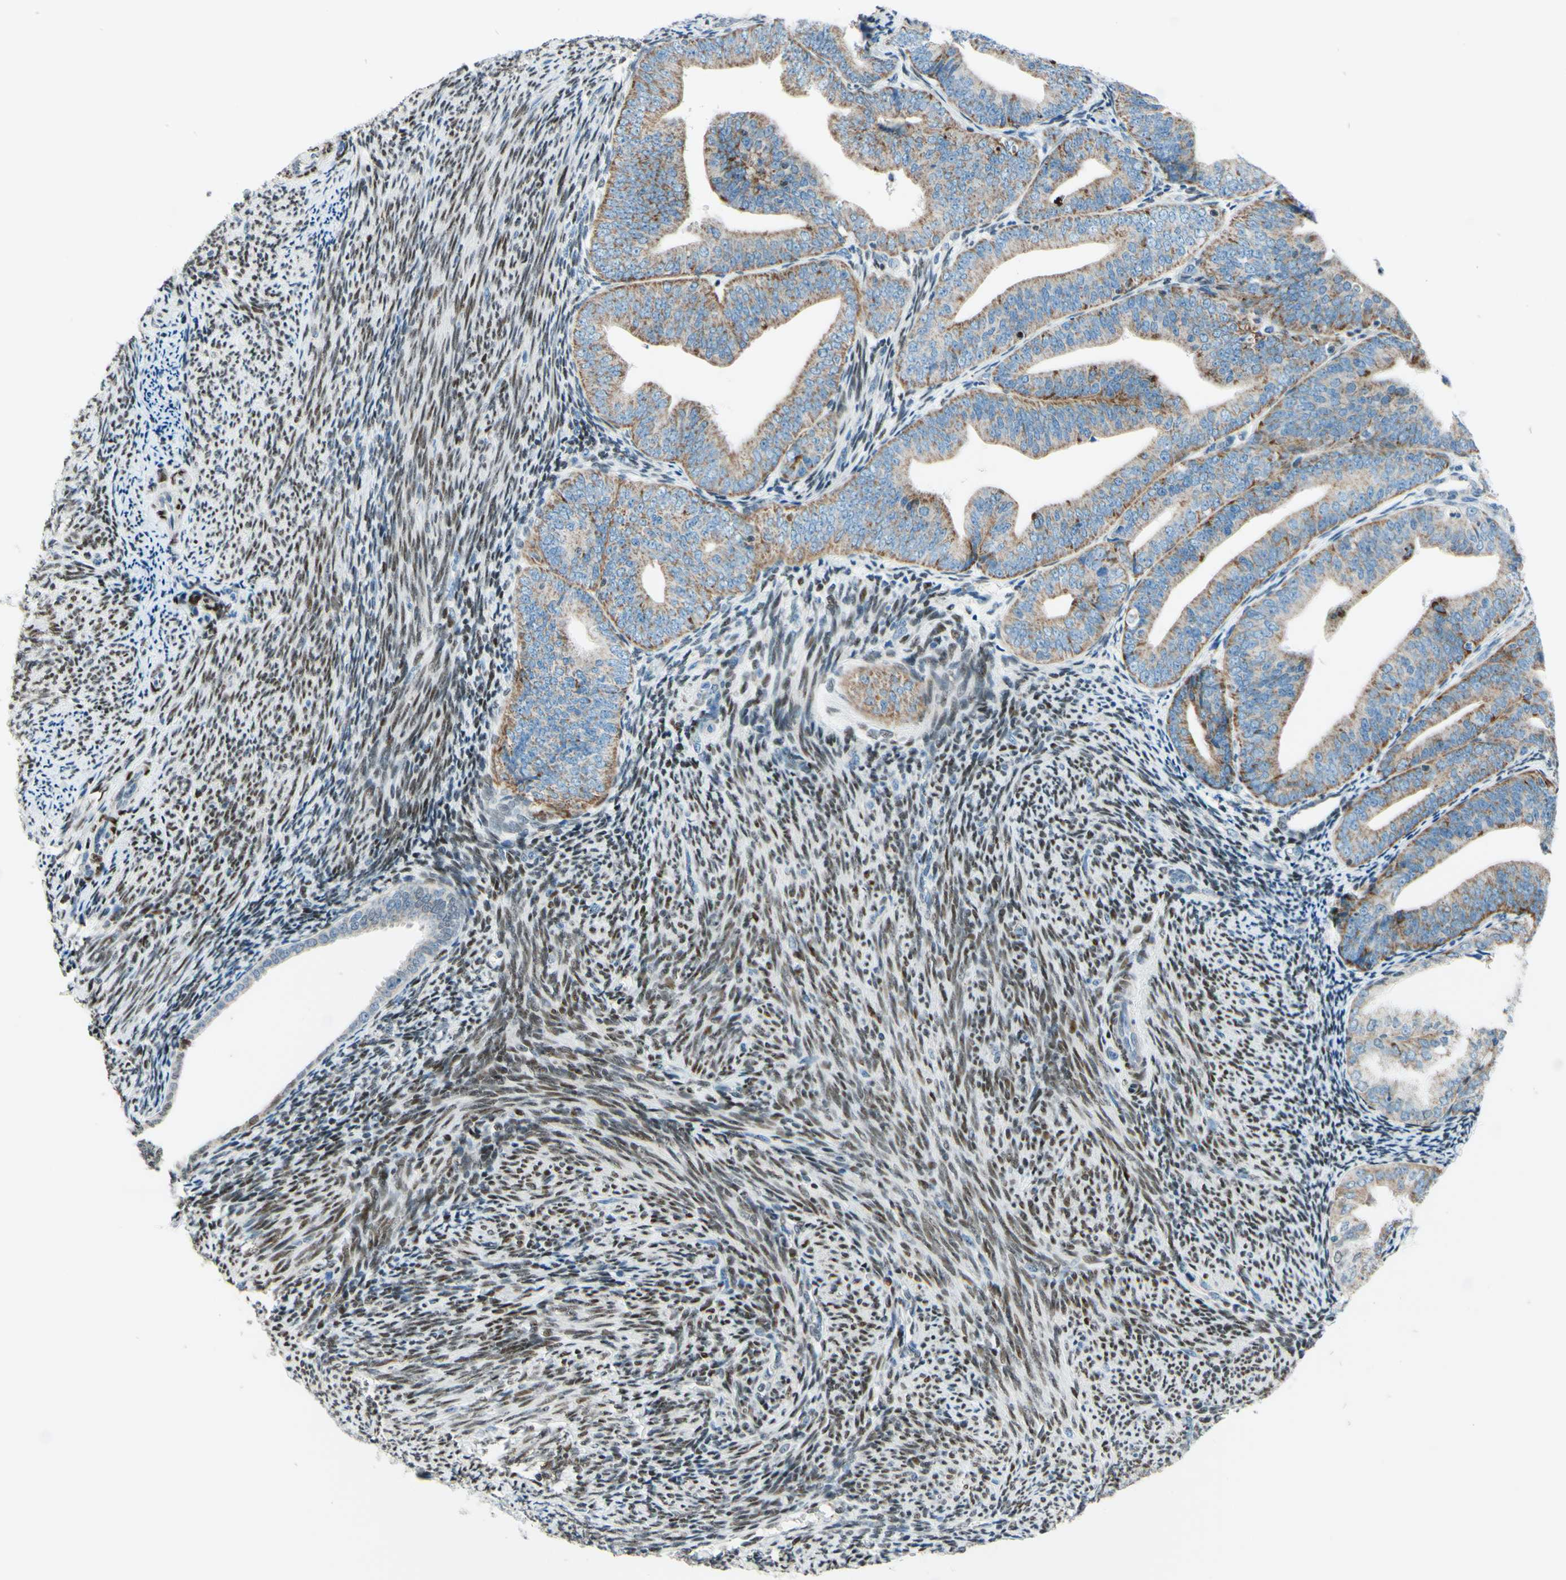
{"staining": {"intensity": "moderate", "quantity": ">75%", "location": "cytoplasmic/membranous"}, "tissue": "endometrial cancer", "cell_type": "Tumor cells", "image_type": "cancer", "snomed": [{"axis": "morphology", "description": "Adenocarcinoma, NOS"}, {"axis": "topography", "description": "Endometrium"}], "caption": "Endometrial cancer stained for a protein shows moderate cytoplasmic/membranous positivity in tumor cells. Using DAB (brown) and hematoxylin (blue) stains, captured at high magnification using brightfield microscopy.", "gene": "CBX7", "patient": {"sex": "female", "age": 63}}